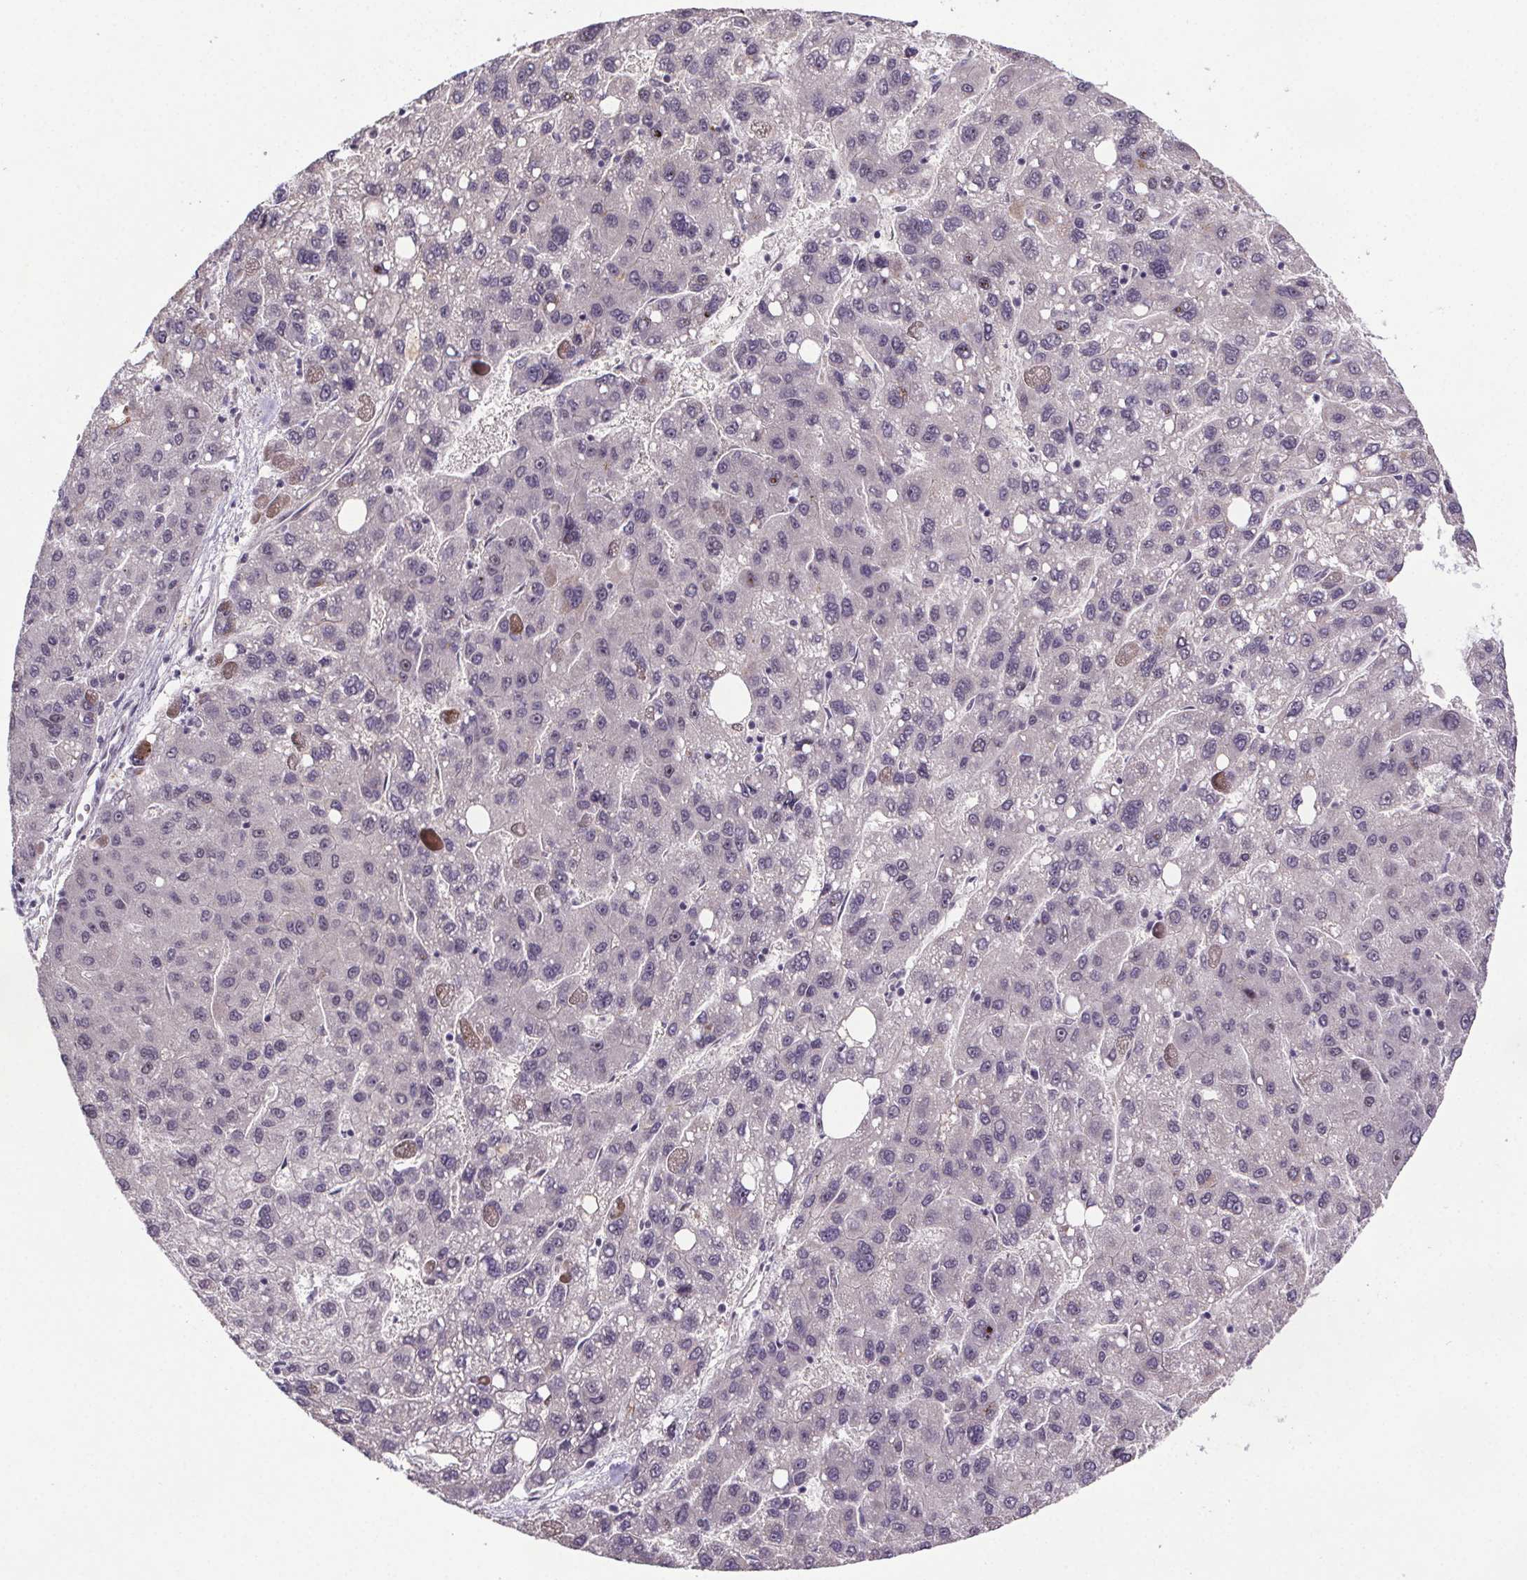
{"staining": {"intensity": "negative", "quantity": "none", "location": "none"}, "tissue": "liver cancer", "cell_type": "Tumor cells", "image_type": "cancer", "snomed": [{"axis": "morphology", "description": "Carcinoma, Hepatocellular, NOS"}, {"axis": "topography", "description": "Liver"}], "caption": "Micrograph shows no significant protein positivity in tumor cells of liver hepatocellular carcinoma.", "gene": "ATMIN", "patient": {"sex": "female", "age": 82}}